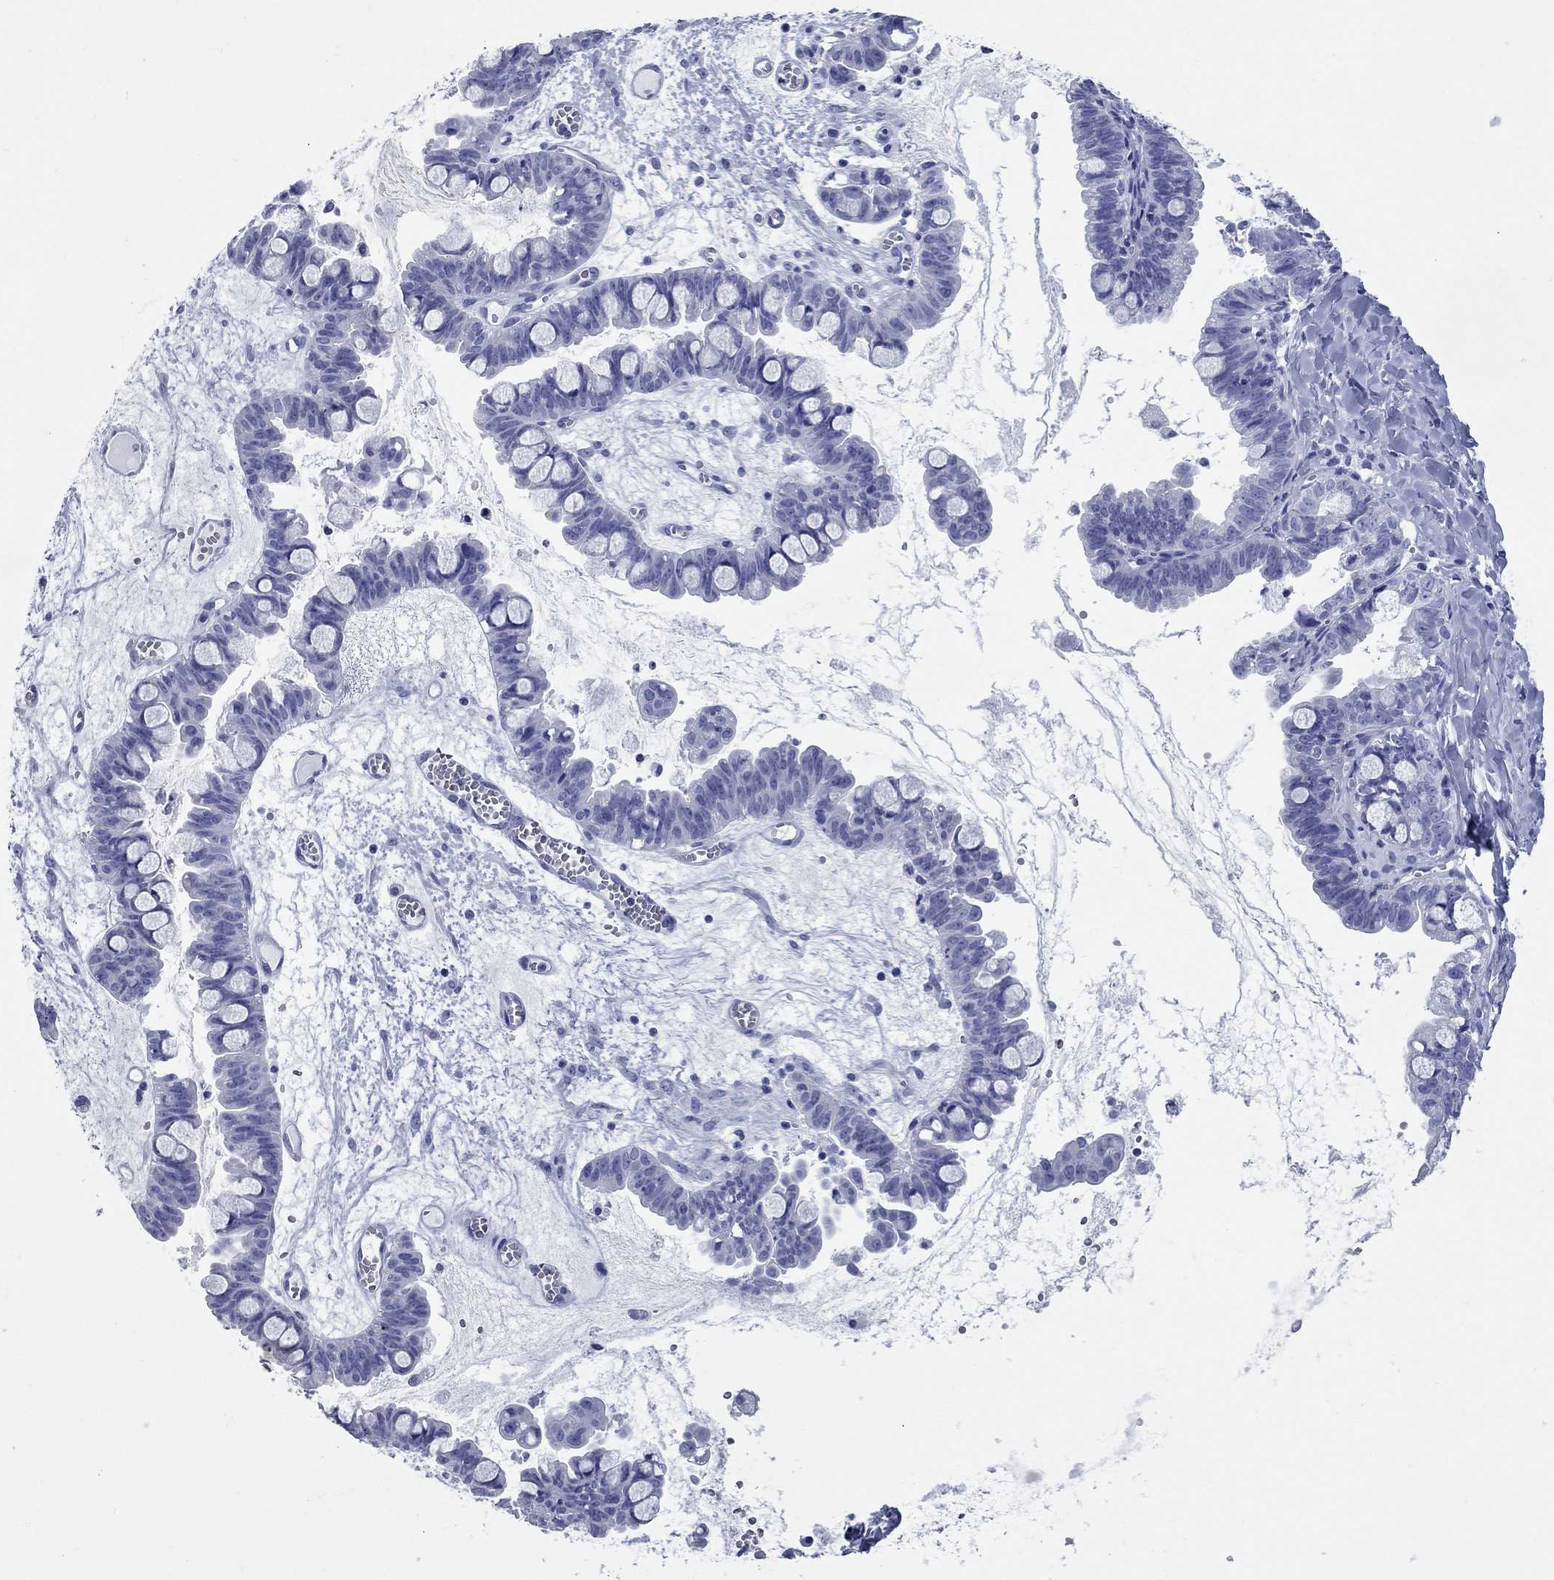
{"staining": {"intensity": "negative", "quantity": "none", "location": "none"}, "tissue": "ovarian cancer", "cell_type": "Tumor cells", "image_type": "cancer", "snomed": [{"axis": "morphology", "description": "Cystadenocarcinoma, mucinous, NOS"}, {"axis": "topography", "description": "Ovary"}], "caption": "Tumor cells are negative for protein expression in human ovarian cancer (mucinous cystadenocarcinoma).", "gene": "CCNA1", "patient": {"sex": "female", "age": 63}}